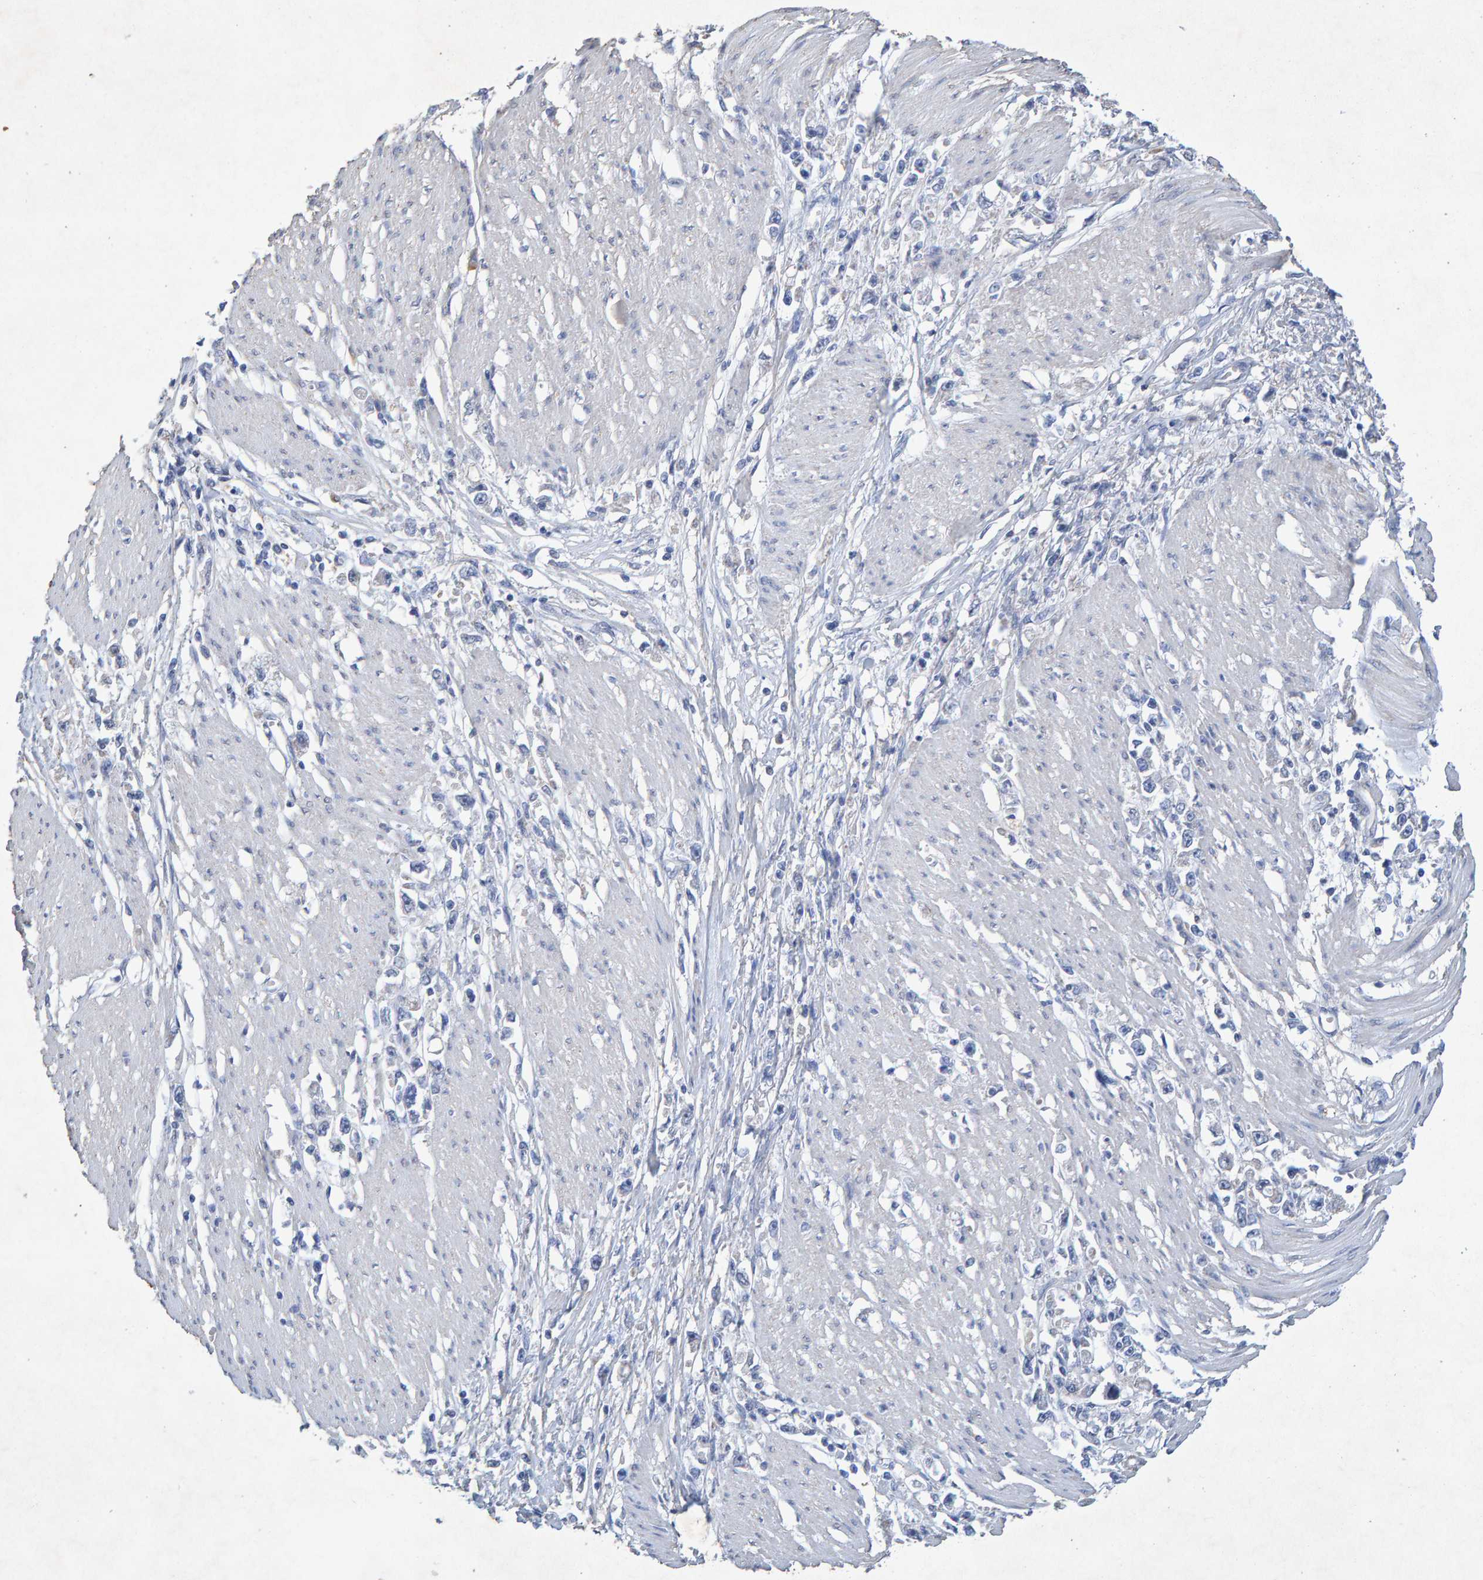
{"staining": {"intensity": "negative", "quantity": "none", "location": "none"}, "tissue": "stomach cancer", "cell_type": "Tumor cells", "image_type": "cancer", "snomed": [{"axis": "morphology", "description": "Adenocarcinoma, NOS"}, {"axis": "topography", "description": "Stomach"}], "caption": "IHC of human adenocarcinoma (stomach) reveals no staining in tumor cells.", "gene": "CTH", "patient": {"sex": "female", "age": 59}}